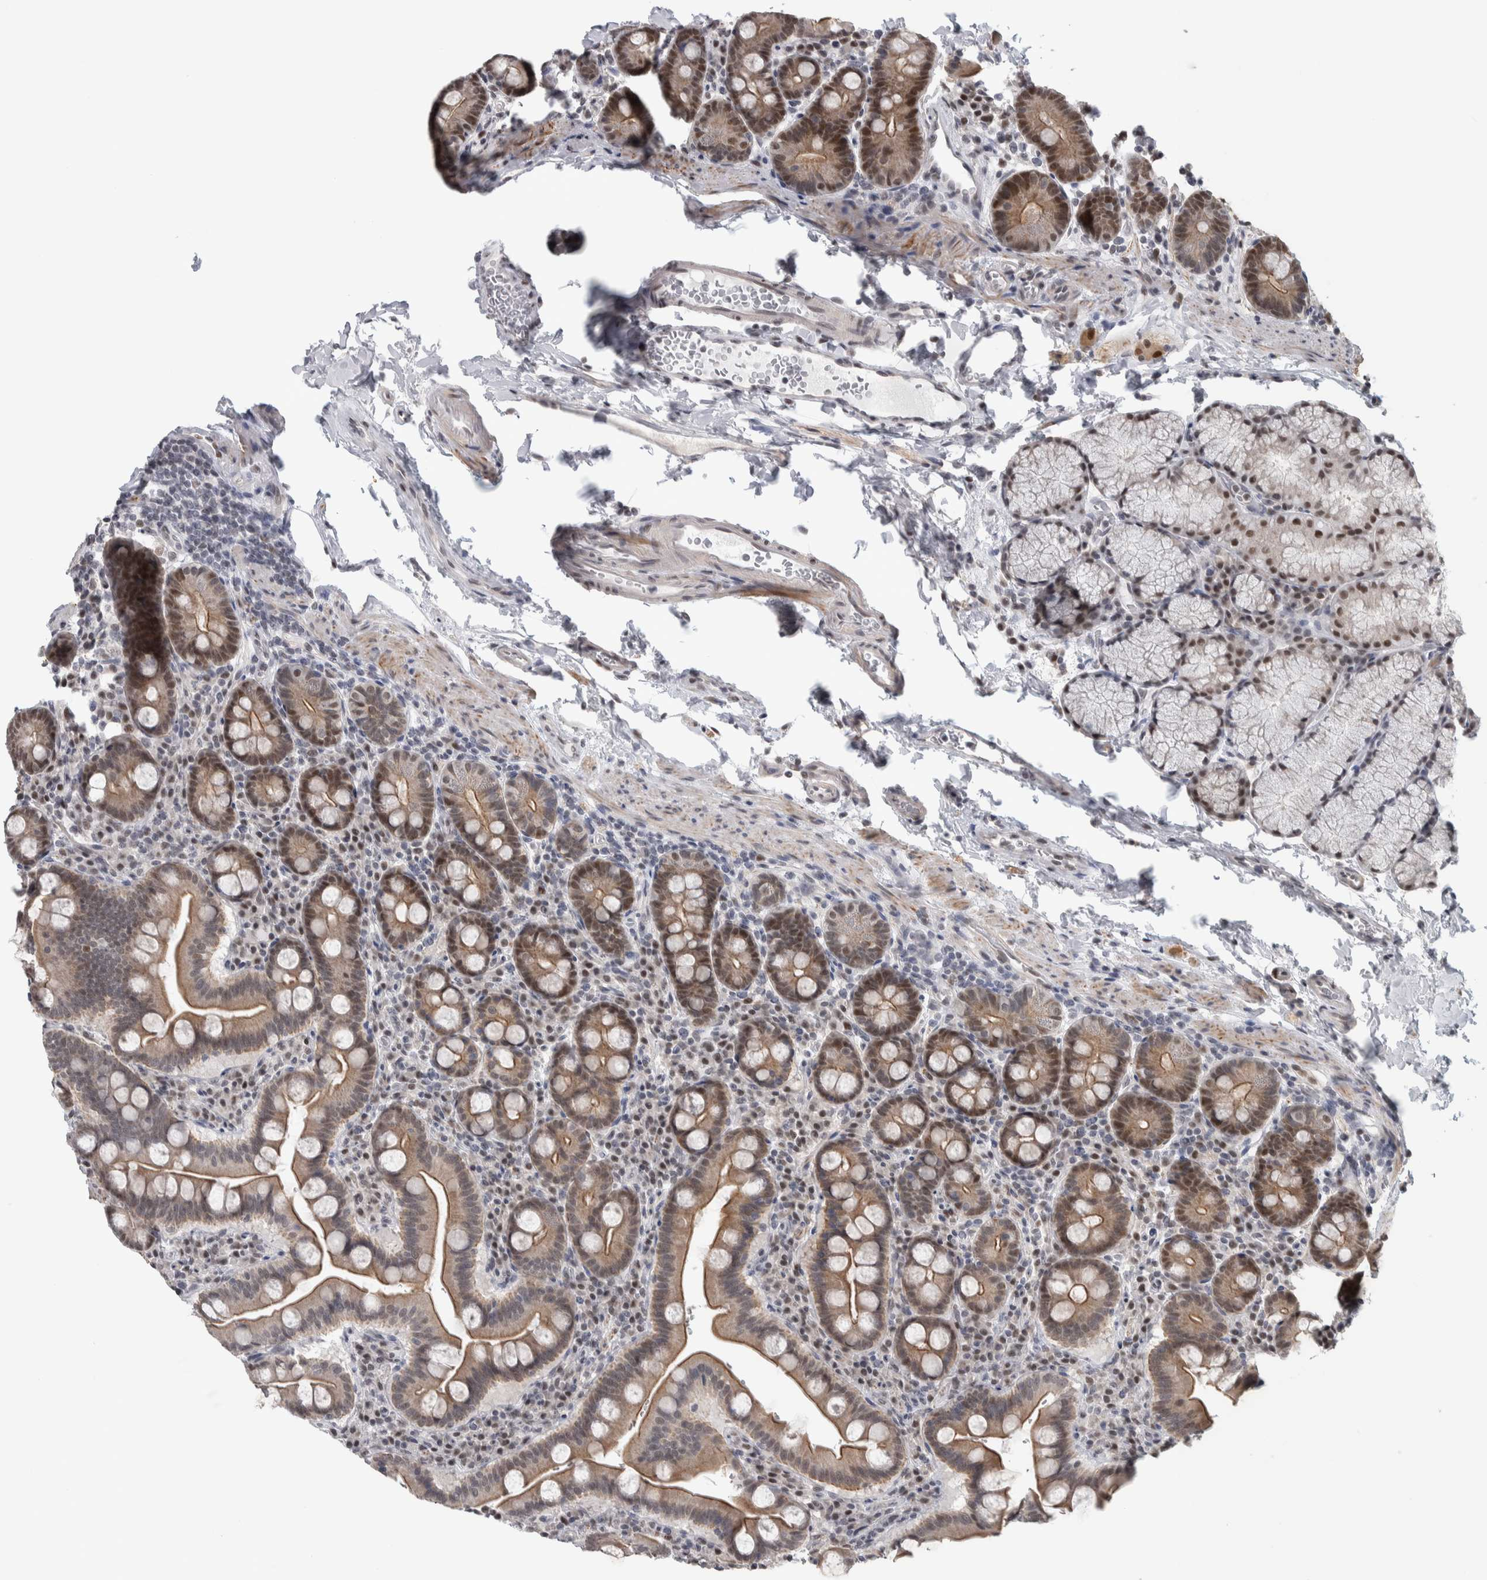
{"staining": {"intensity": "moderate", "quantity": "25%-75%", "location": "cytoplasmic/membranous,nuclear"}, "tissue": "duodenum", "cell_type": "Glandular cells", "image_type": "normal", "snomed": [{"axis": "morphology", "description": "Normal tissue, NOS"}, {"axis": "morphology", "description": "Adenocarcinoma, NOS"}, {"axis": "topography", "description": "Pancreas"}, {"axis": "topography", "description": "Duodenum"}], "caption": "Protein staining of benign duodenum shows moderate cytoplasmic/membranous,nuclear expression in about 25%-75% of glandular cells. The staining was performed using DAB (3,3'-diaminobenzidine) to visualize the protein expression in brown, while the nuclei were stained in blue with hematoxylin (Magnification: 20x).", "gene": "HEXIM2", "patient": {"sex": "male", "age": 50}}